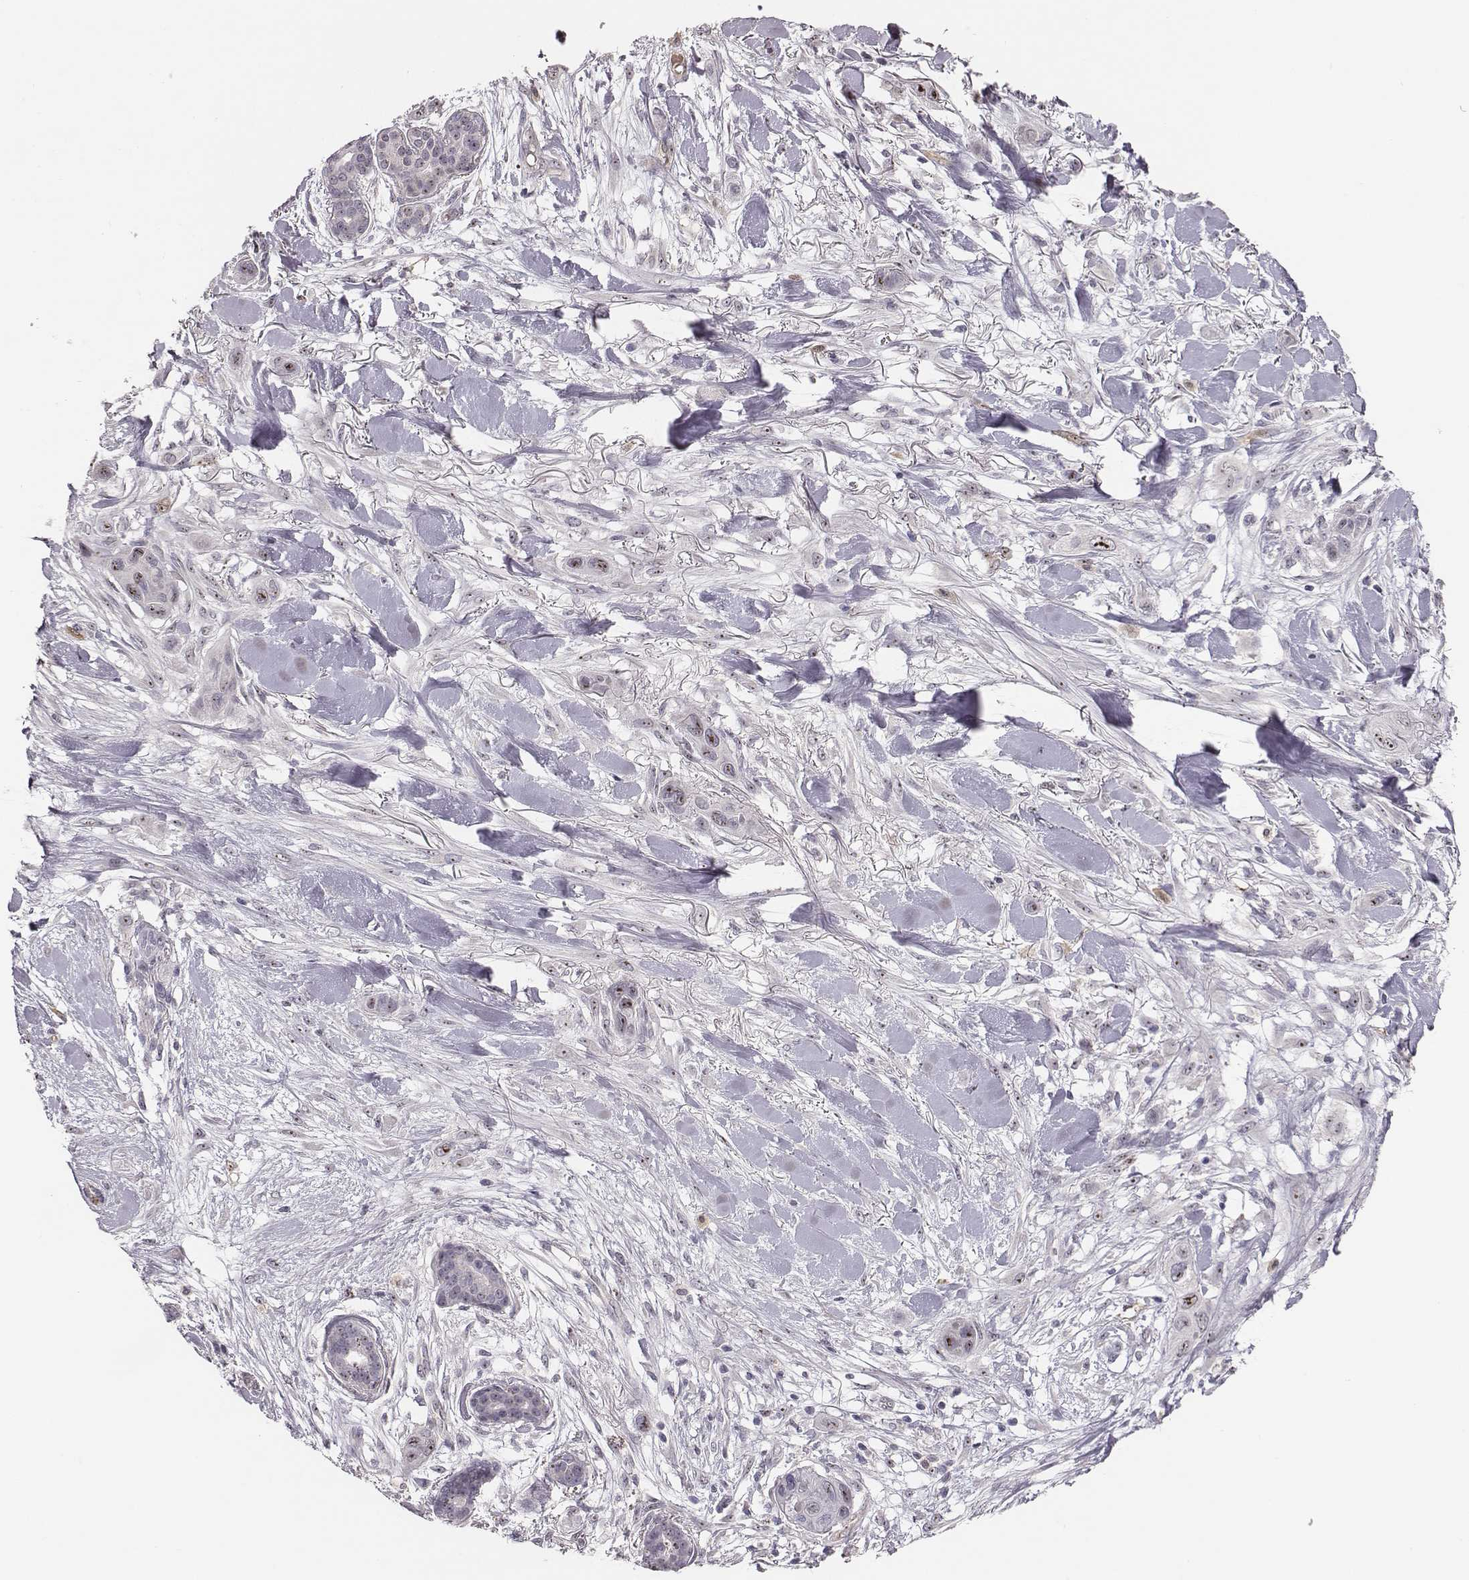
{"staining": {"intensity": "moderate", "quantity": ">75%", "location": "nuclear"}, "tissue": "skin cancer", "cell_type": "Tumor cells", "image_type": "cancer", "snomed": [{"axis": "morphology", "description": "Squamous cell carcinoma, NOS"}, {"axis": "topography", "description": "Skin"}], "caption": "Squamous cell carcinoma (skin) stained with a protein marker shows moderate staining in tumor cells.", "gene": "NIFK", "patient": {"sex": "male", "age": 79}}